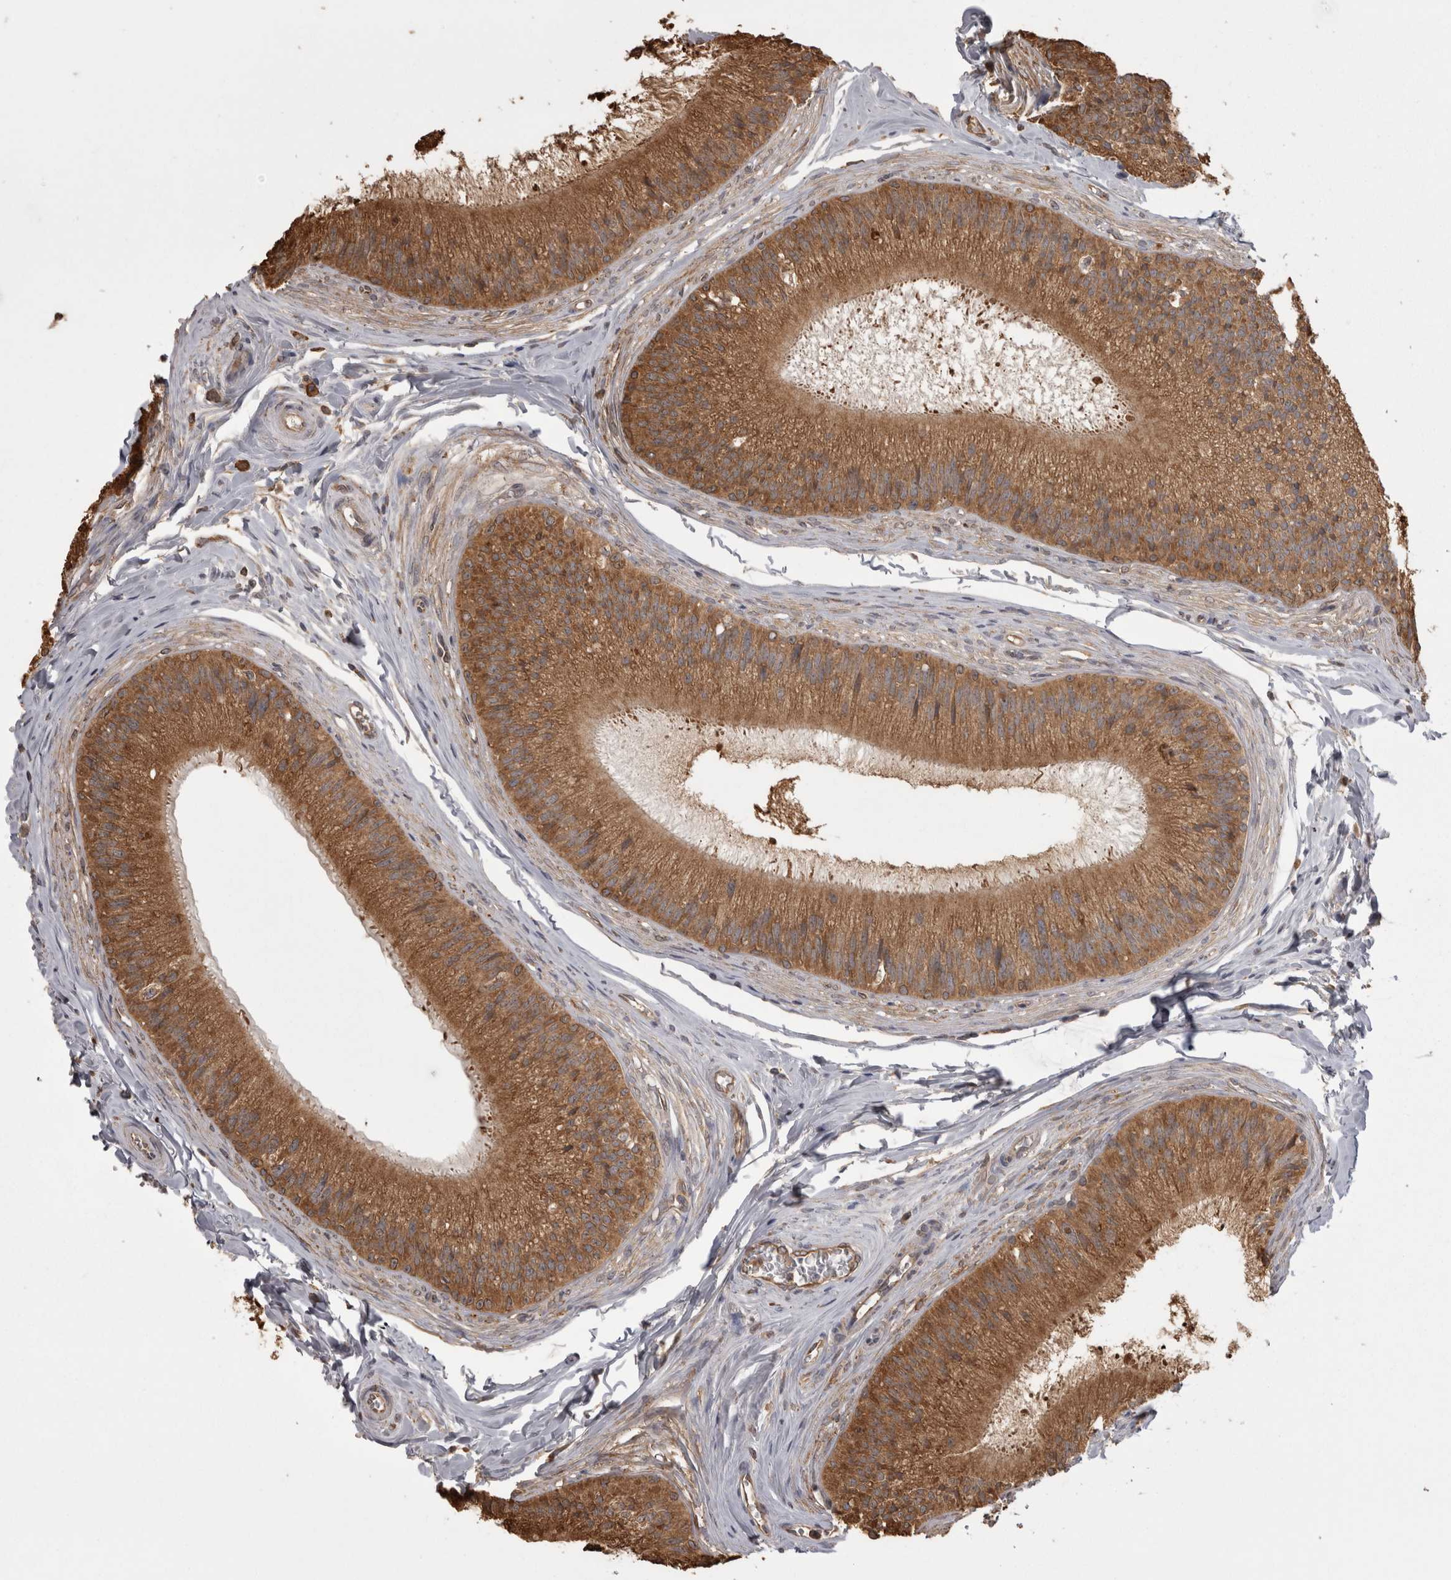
{"staining": {"intensity": "strong", "quantity": ">75%", "location": "cytoplasmic/membranous"}, "tissue": "epididymis", "cell_type": "Glandular cells", "image_type": "normal", "snomed": [{"axis": "morphology", "description": "Normal tissue, NOS"}, {"axis": "topography", "description": "Epididymis"}], "caption": "This is a micrograph of immunohistochemistry (IHC) staining of normal epididymis, which shows strong positivity in the cytoplasmic/membranous of glandular cells.", "gene": "PON2", "patient": {"sex": "male", "age": 31}}